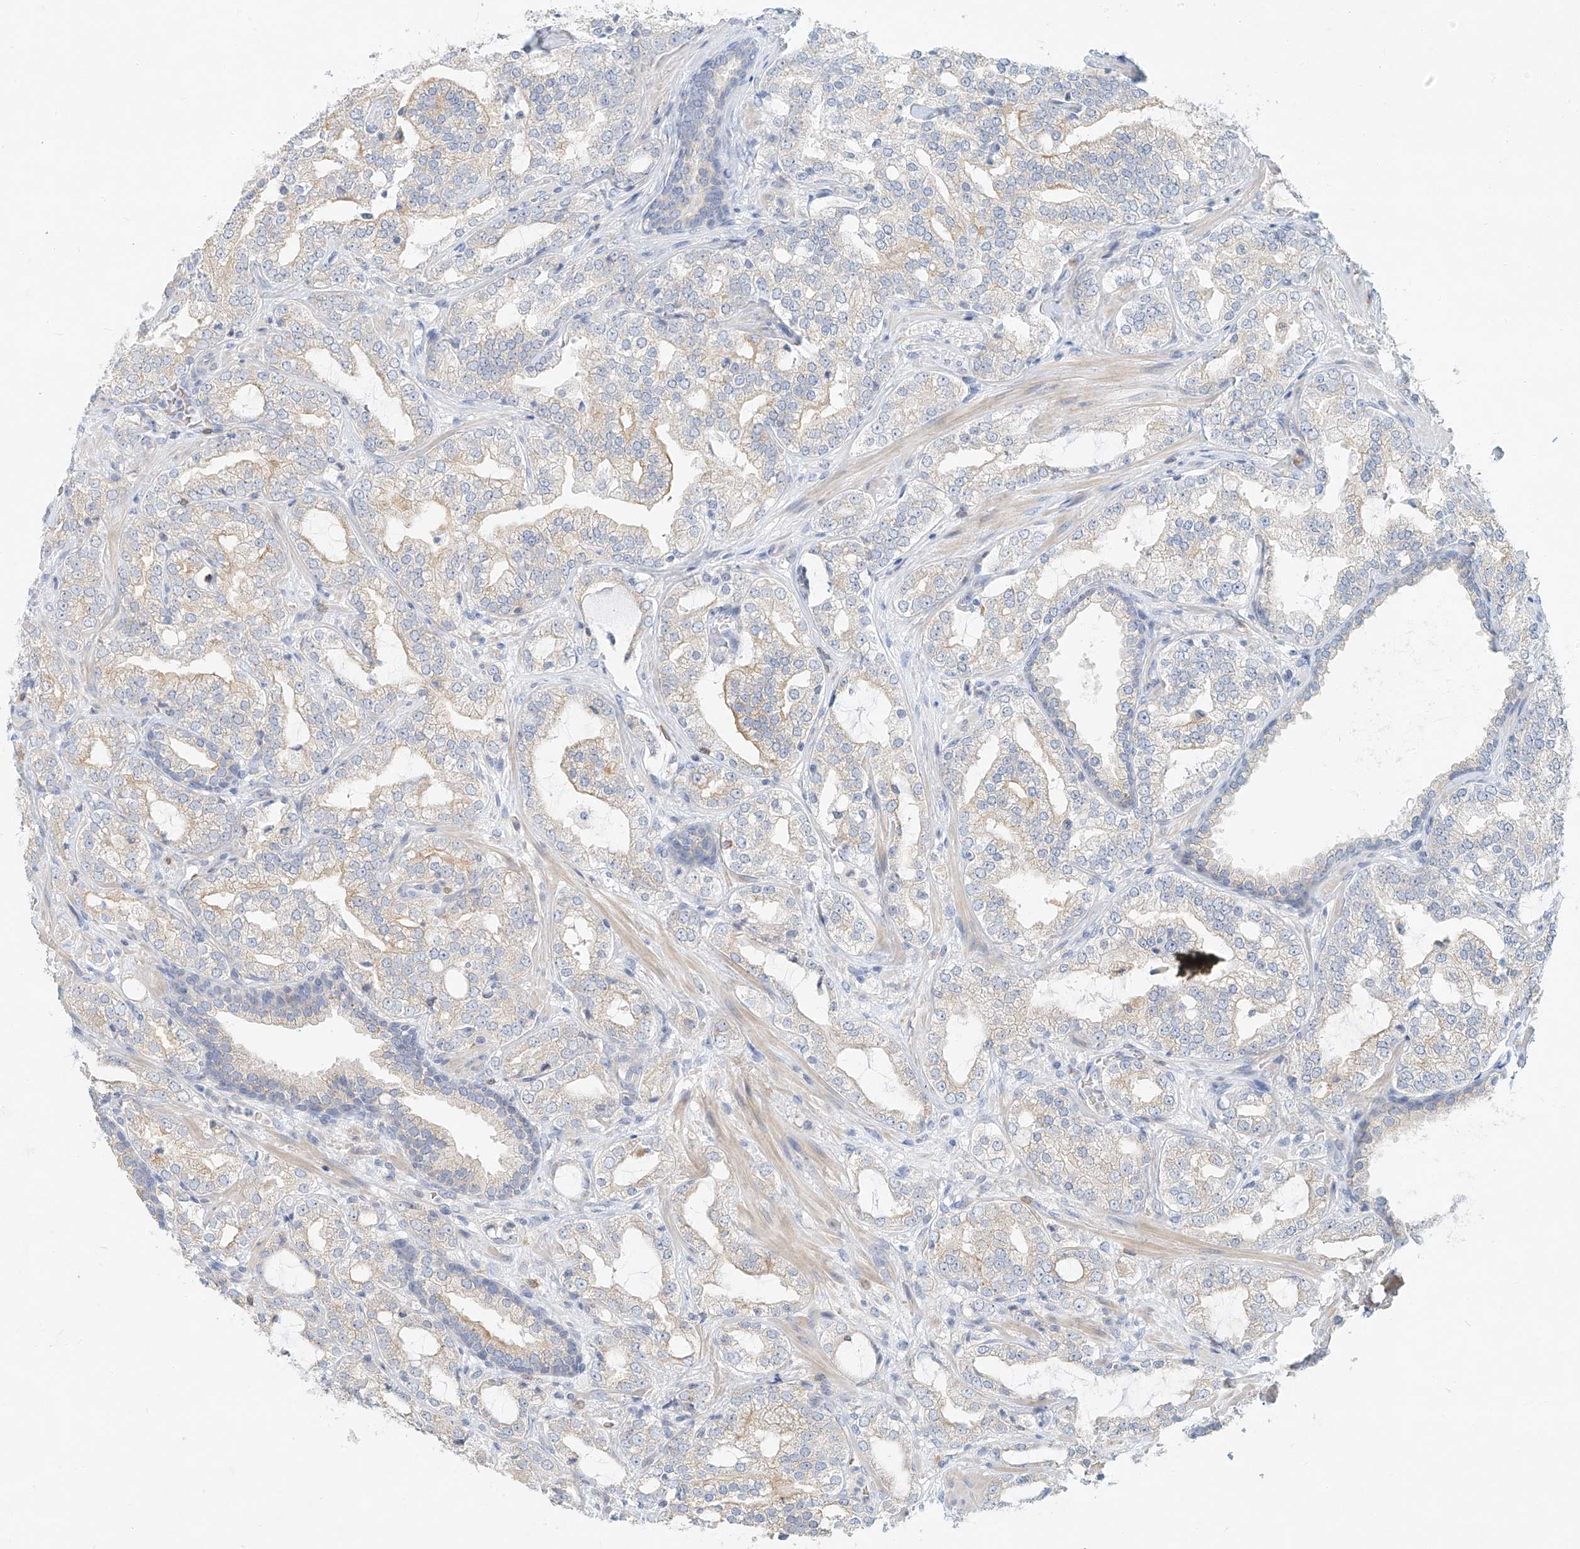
{"staining": {"intensity": "weak", "quantity": "<25%", "location": "cytoplasmic/membranous"}, "tissue": "prostate cancer", "cell_type": "Tumor cells", "image_type": "cancer", "snomed": [{"axis": "morphology", "description": "Adenocarcinoma, High grade"}, {"axis": "topography", "description": "Prostate"}], "caption": "The histopathology image displays no significant staining in tumor cells of prostate cancer (adenocarcinoma (high-grade)).", "gene": "SYTL3", "patient": {"sex": "male", "age": 64}}